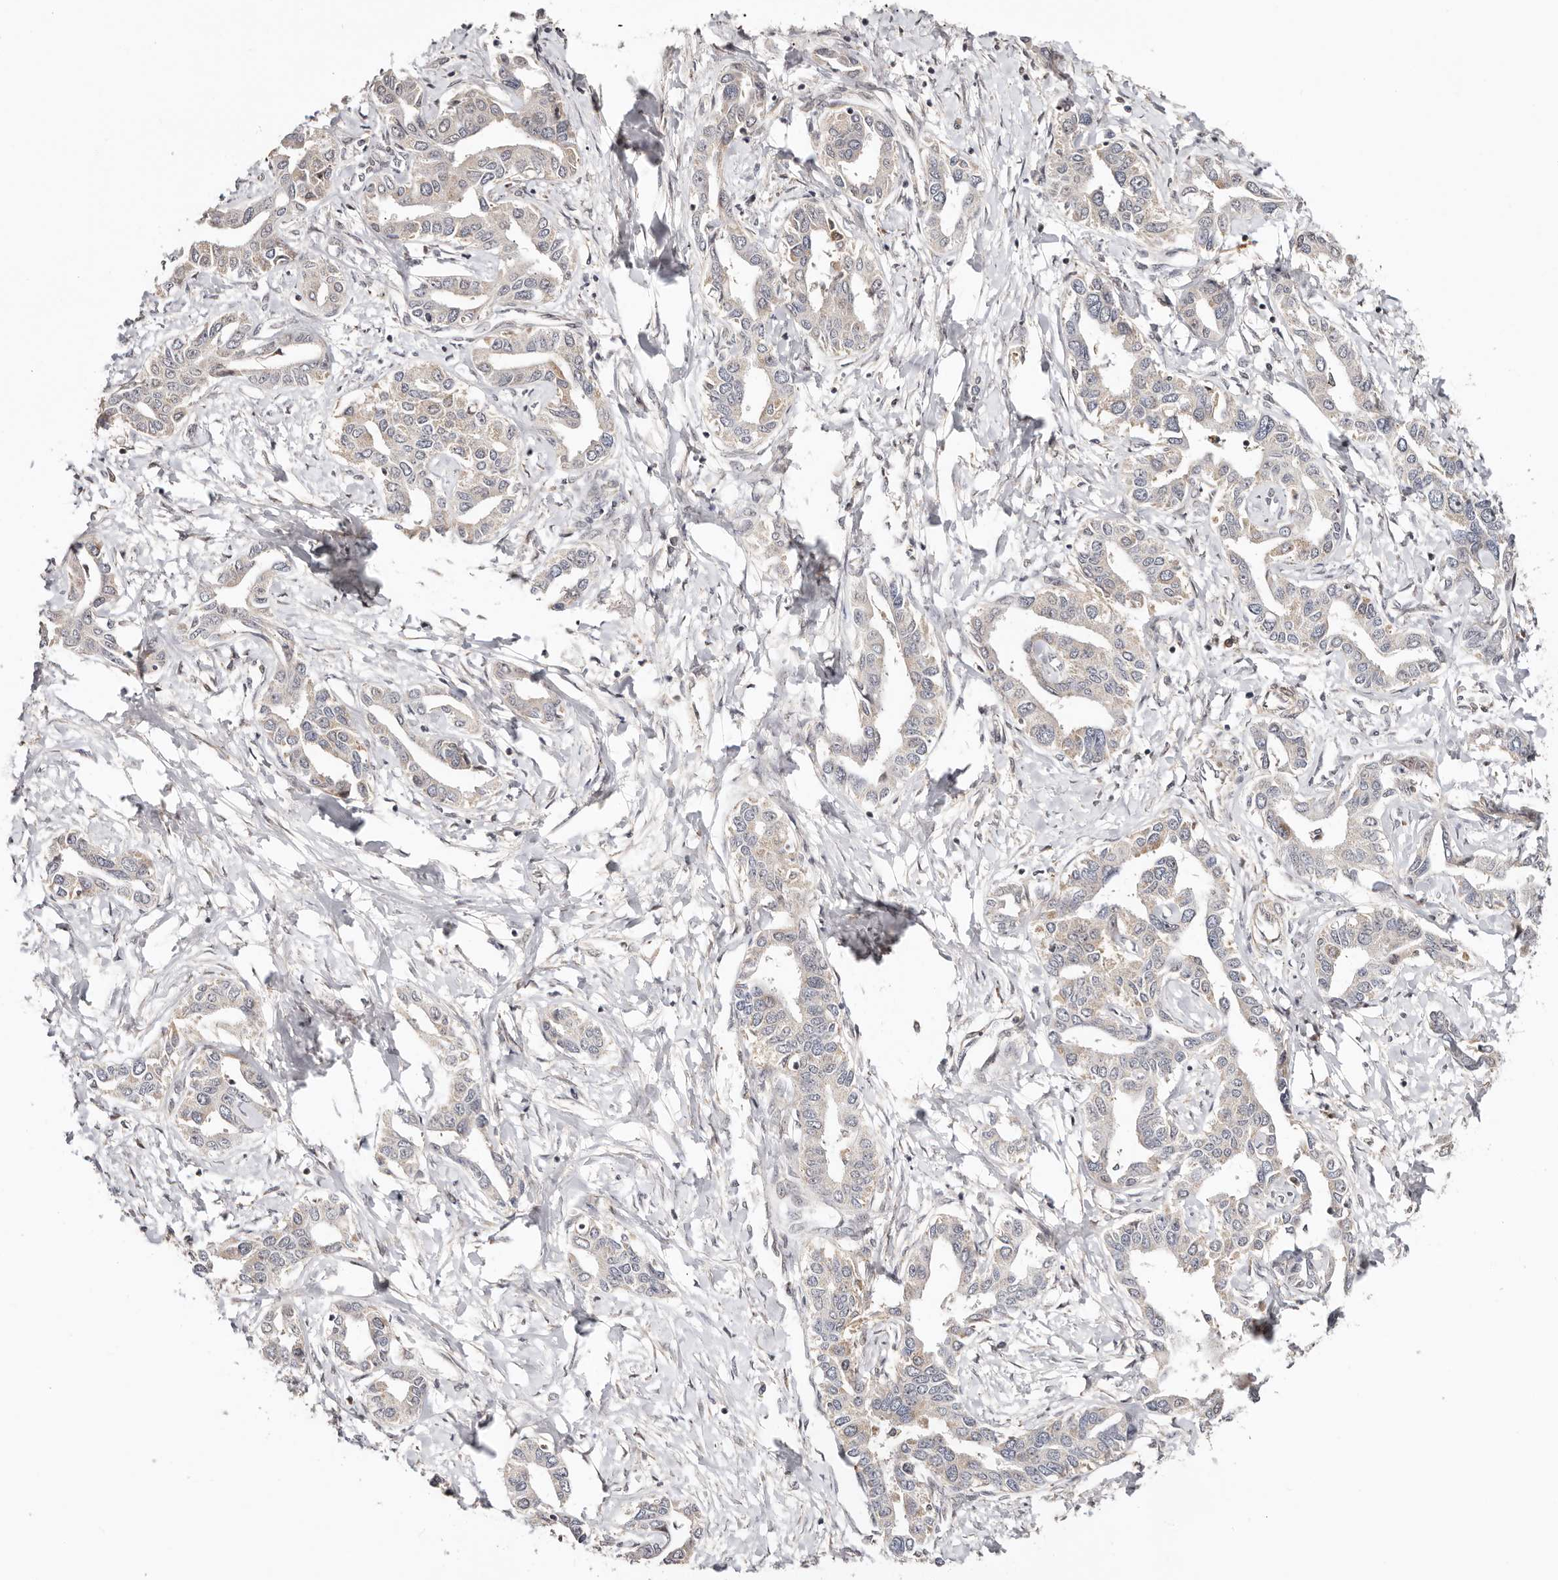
{"staining": {"intensity": "weak", "quantity": "<25%", "location": "cytoplasmic/membranous"}, "tissue": "liver cancer", "cell_type": "Tumor cells", "image_type": "cancer", "snomed": [{"axis": "morphology", "description": "Cholangiocarcinoma"}, {"axis": "topography", "description": "Liver"}], "caption": "The immunohistochemistry image has no significant positivity in tumor cells of liver cancer (cholangiocarcinoma) tissue.", "gene": "CTNNBL1", "patient": {"sex": "male", "age": 59}}